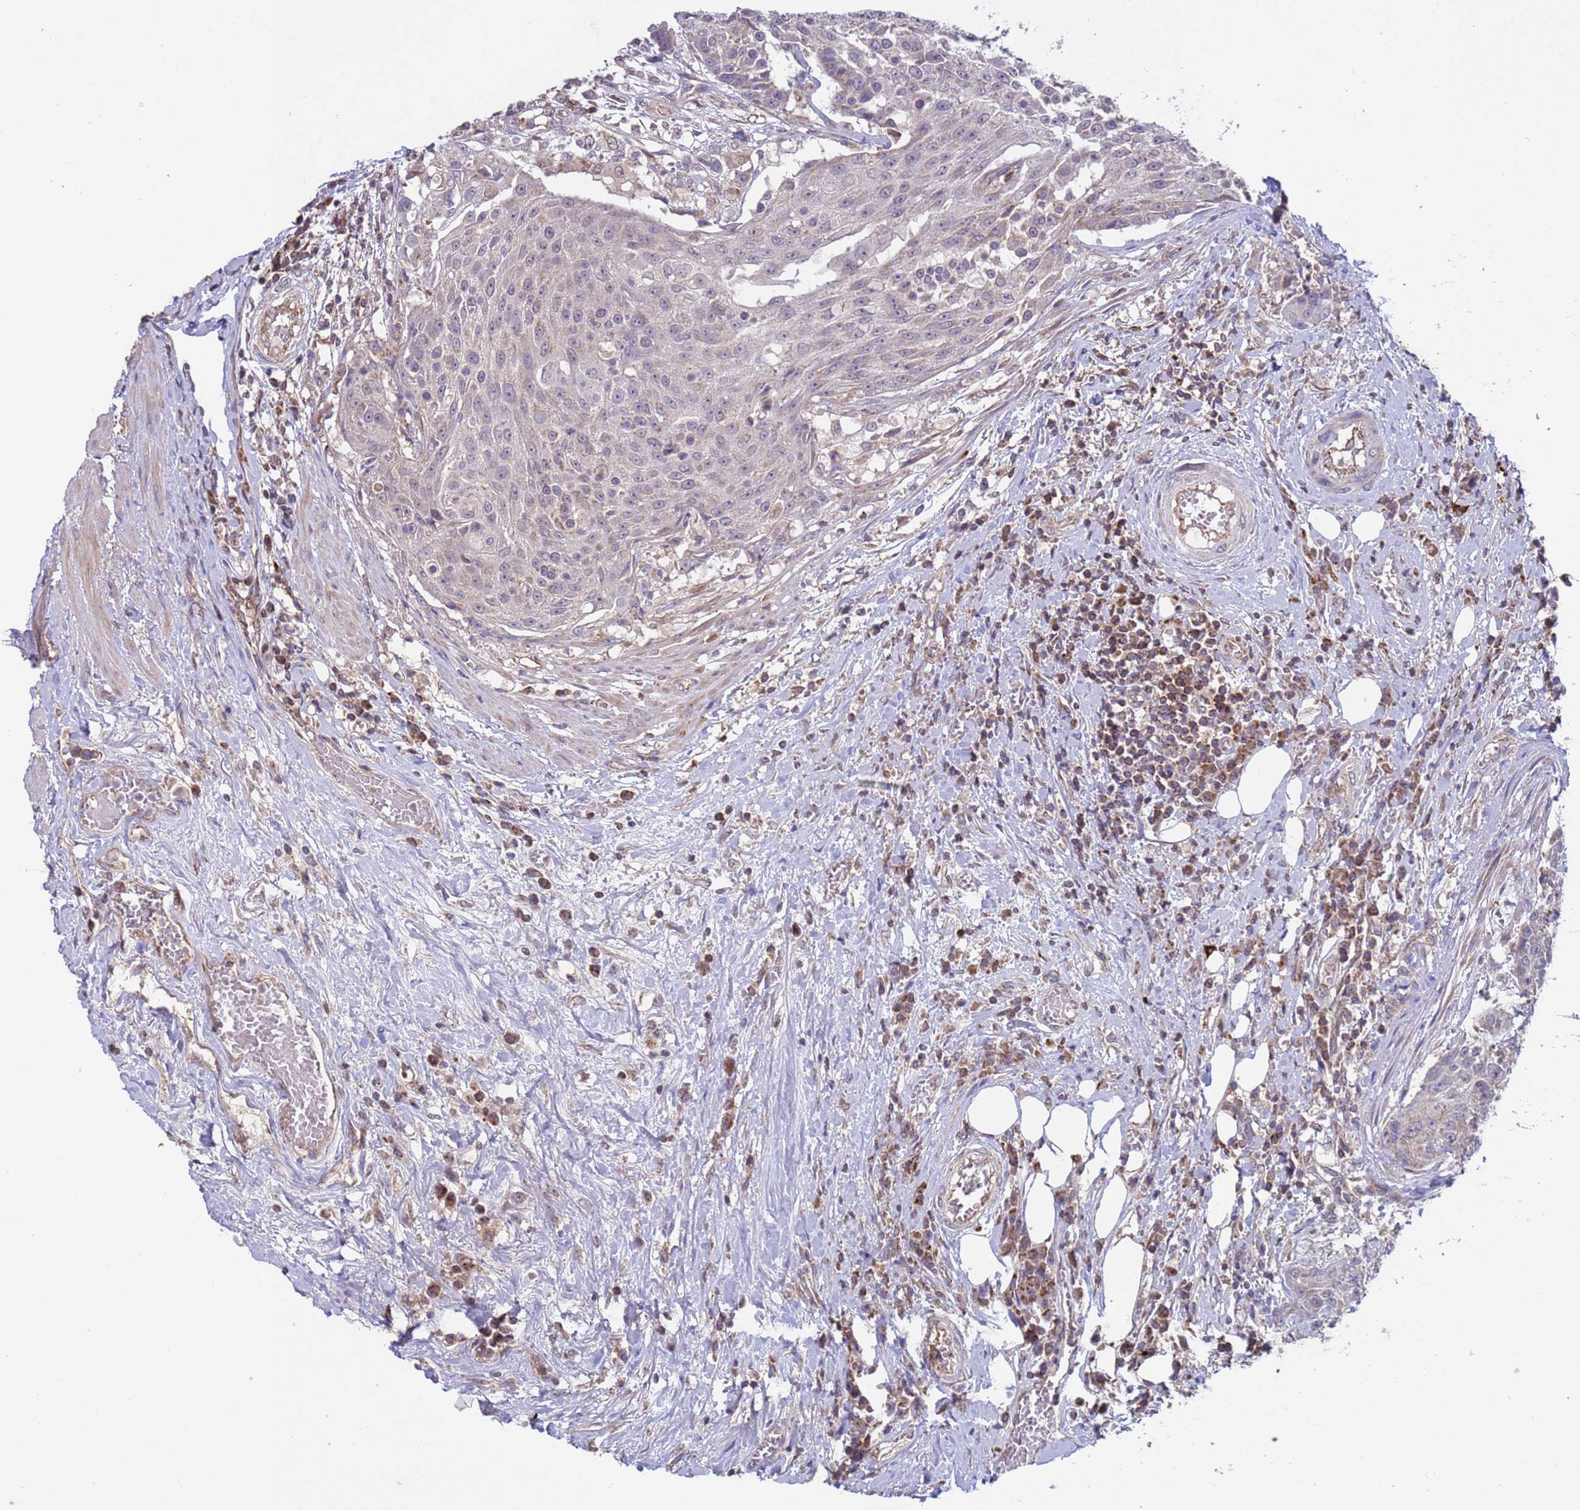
{"staining": {"intensity": "weak", "quantity": "<25%", "location": "cytoplasmic/membranous"}, "tissue": "urothelial cancer", "cell_type": "Tumor cells", "image_type": "cancer", "snomed": [{"axis": "morphology", "description": "Urothelial carcinoma, High grade"}, {"axis": "topography", "description": "Urinary bladder"}], "caption": "This micrograph is of urothelial cancer stained with immunohistochemistry (IHC) to label a protein in brown with the nuclei are counter-stained blue. There is no staining in tumor cells.", "gene": "ACAD8", "patient": {"sex": "female", "age": 63}}